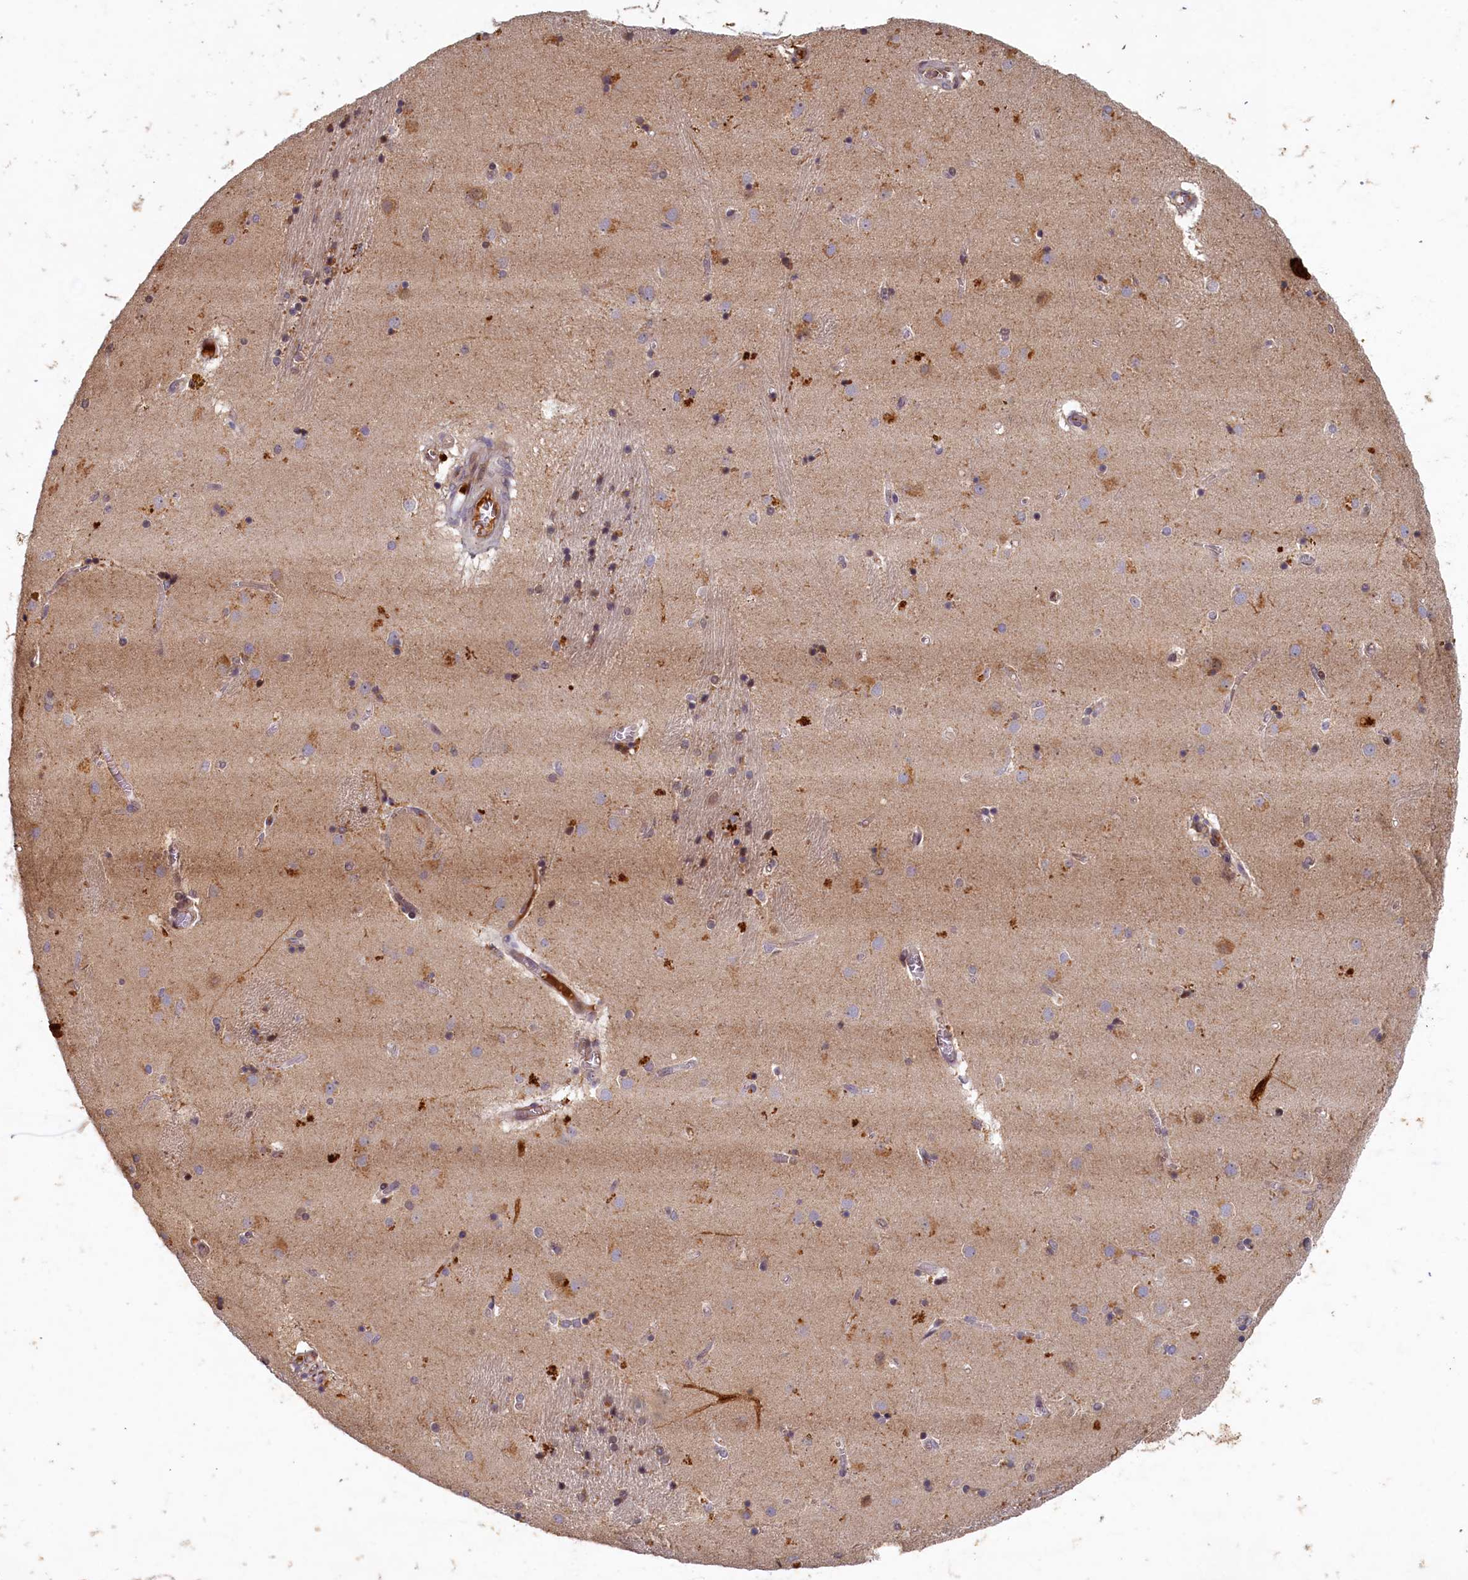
{"staining": {"intensity": "moderate", "quantity": "<25%", "location": "cytoplasmic/membranous"}, "tissue": "caudate", "cell_type": "Glial cells", "image_type": "normal", "snomed": [{"axis": "morphology", "description": "Normal tissue, NOS"}, {"axis": "topography", "description": "Lateral ventricle wall"}], "caption": "IHC histopathology image of benign human caudate stained for a protein (brown), which shows low levels of moderate cytoplasmic/membranous positivity in approximately <25% of glial cells.", "gene": "LCMT2", "patient": {"sex": "male", "age": 70}}